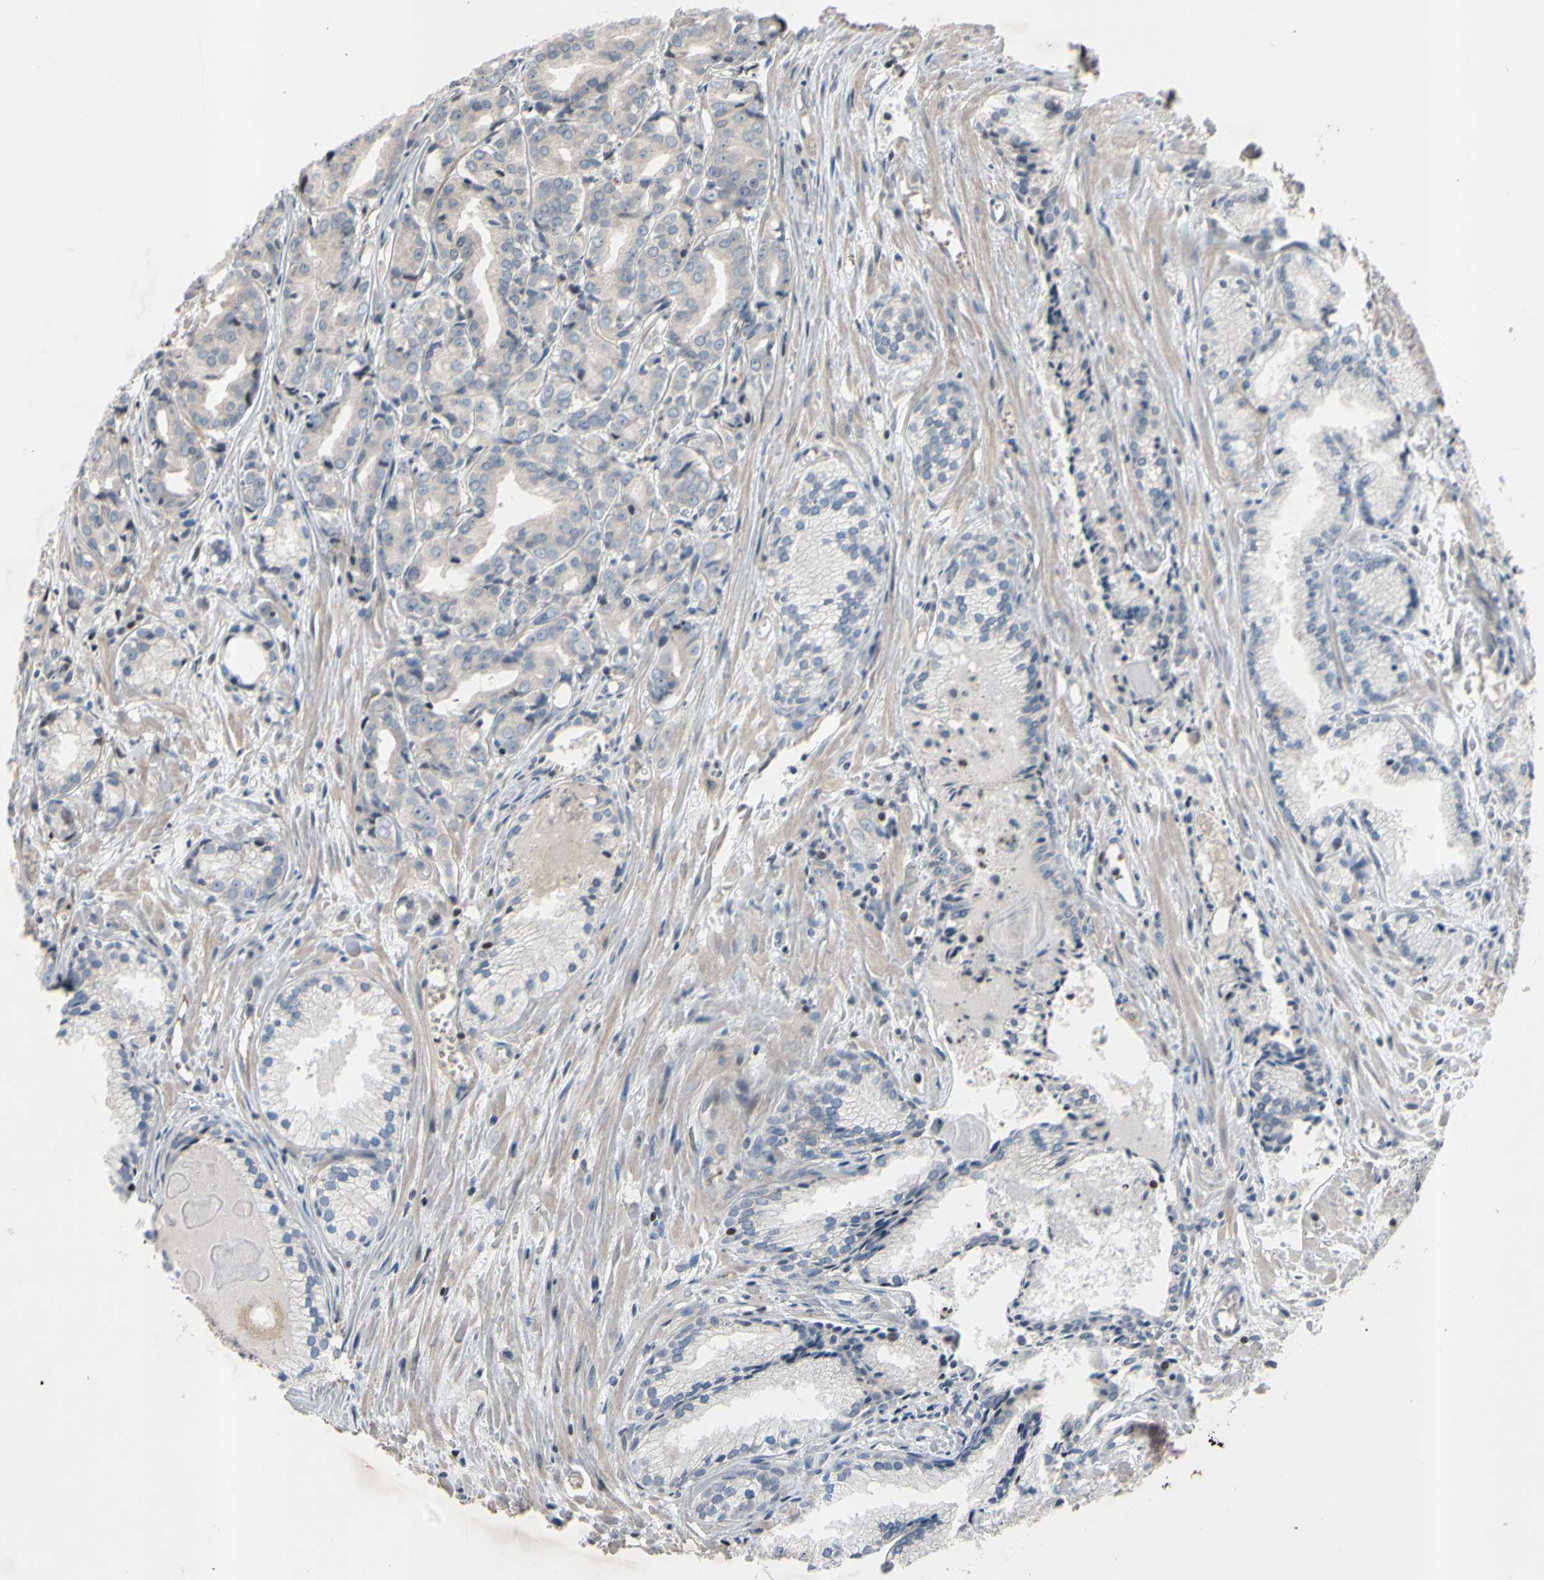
{"staining": {"intensity": "negative", "quantity": "none", "location": "none"}, "tissue": "prostate cancer", "cell_type": "Tumor cells", "image_type": "cancer", "snomed": [{"axis": "morphology", "description": "Adenocarcinoma, Low grade"}, {"axis": "topography", "description": "Prostate"}], "caption": "Immunohistochemistry micrograph of neoplastic tissue: prostate low-grade adenocarcinoma stained with DAB (3,3'-diaminobenzidine) reveals no significant protein expression in tumor cells. (Stains: DAB IHC with hematoxylin counter stain, Microscopy: brightfield microscopy at high magnification).", "gene": "ARG1", "patient": {"sex": "male", "age": 72}}